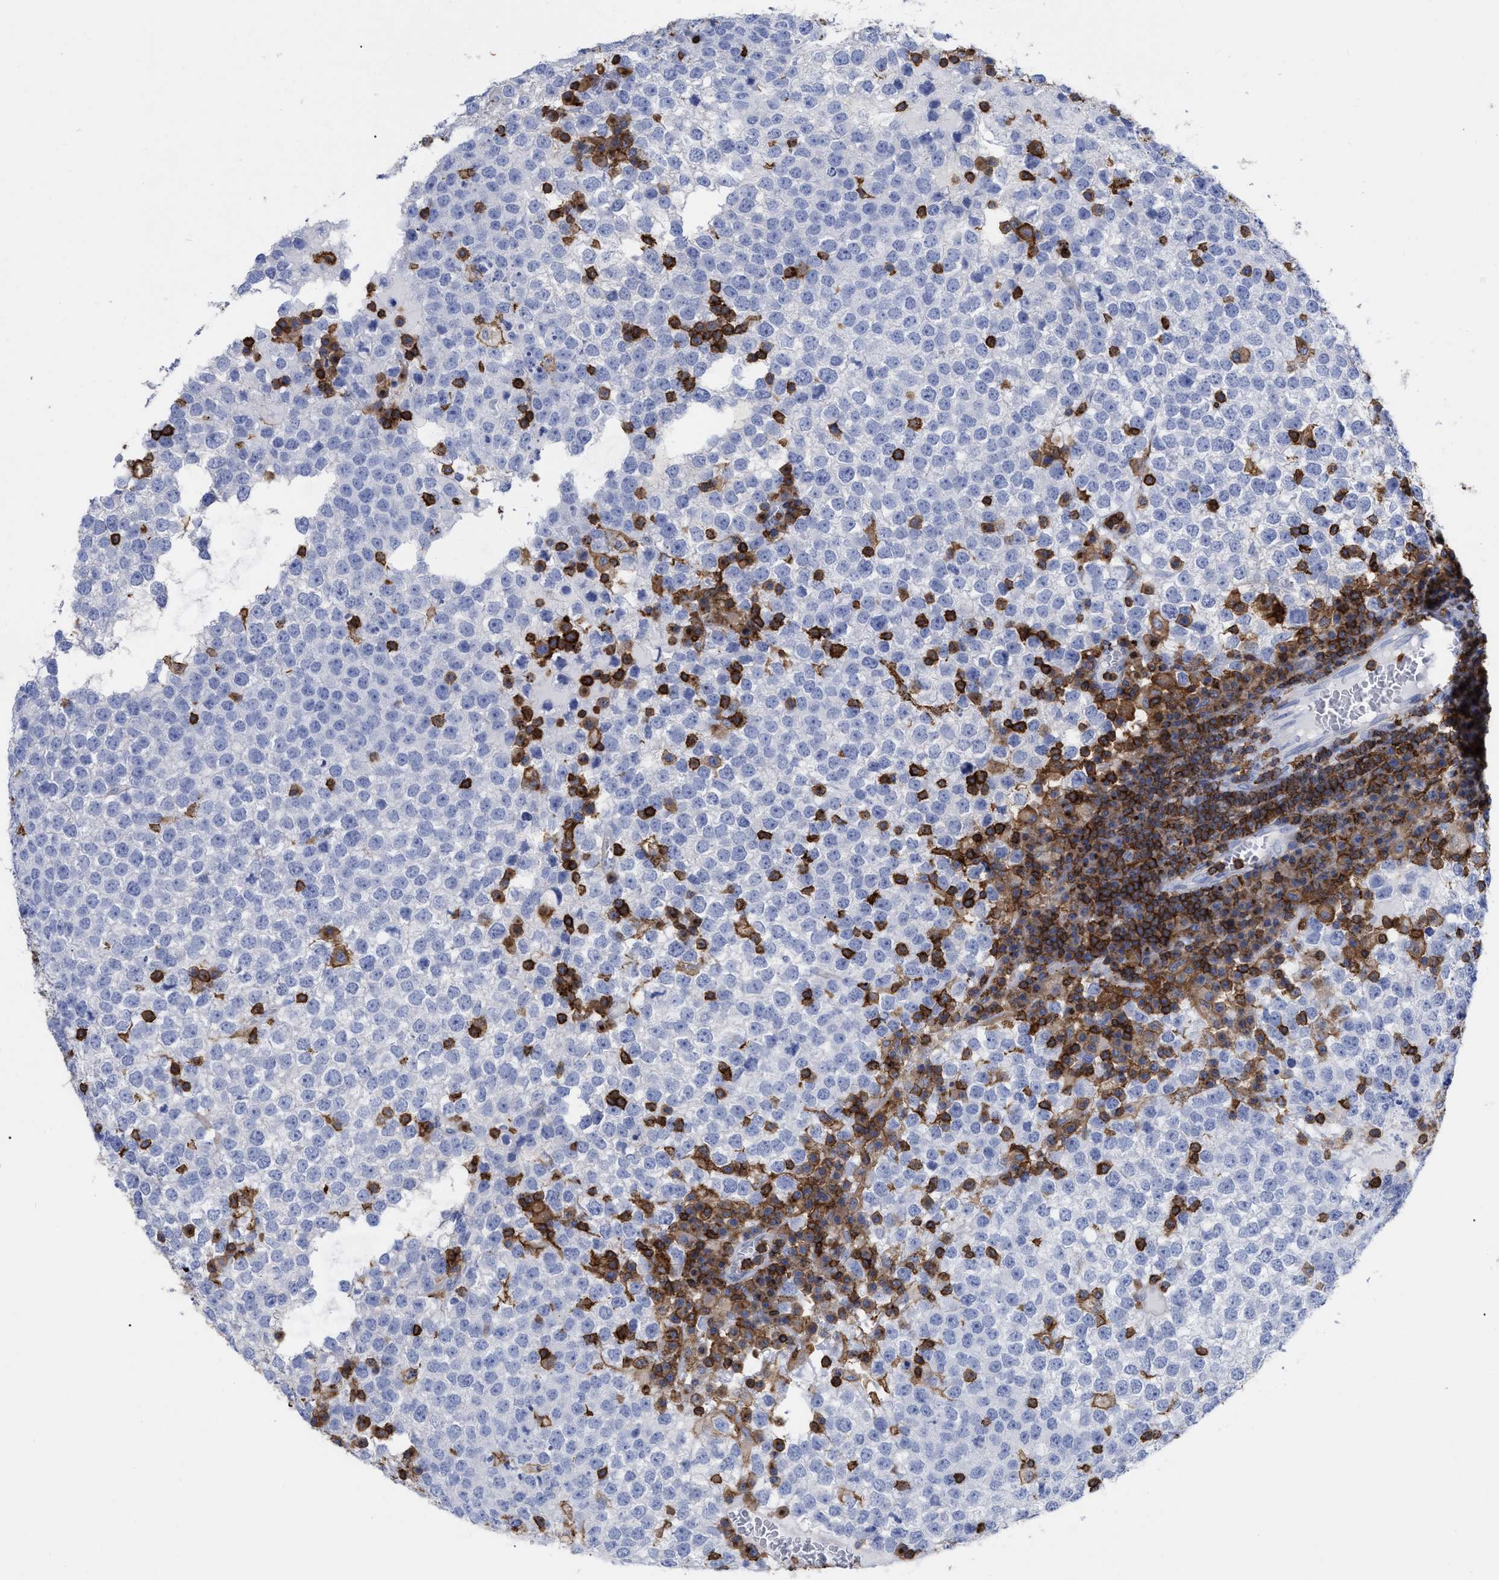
{"staining": {"intensity": "negative", "quantity": "none", "location": "none"}, "tissue": "testis cancer", "cell_type": "Tumor cells", "image_type": "cancer", "snomed": [{"axis": "morphology", "description": "Seminoma, NOS"}, {"axis": "topography", "description": "Testis"}], "caption": "The IHC photomicrograph has no significant positivity in tumor cells of testis cancer (seminoma) tissue.", "gene": "HCLS1", "patient": {"sex": "male", "age": 65}}